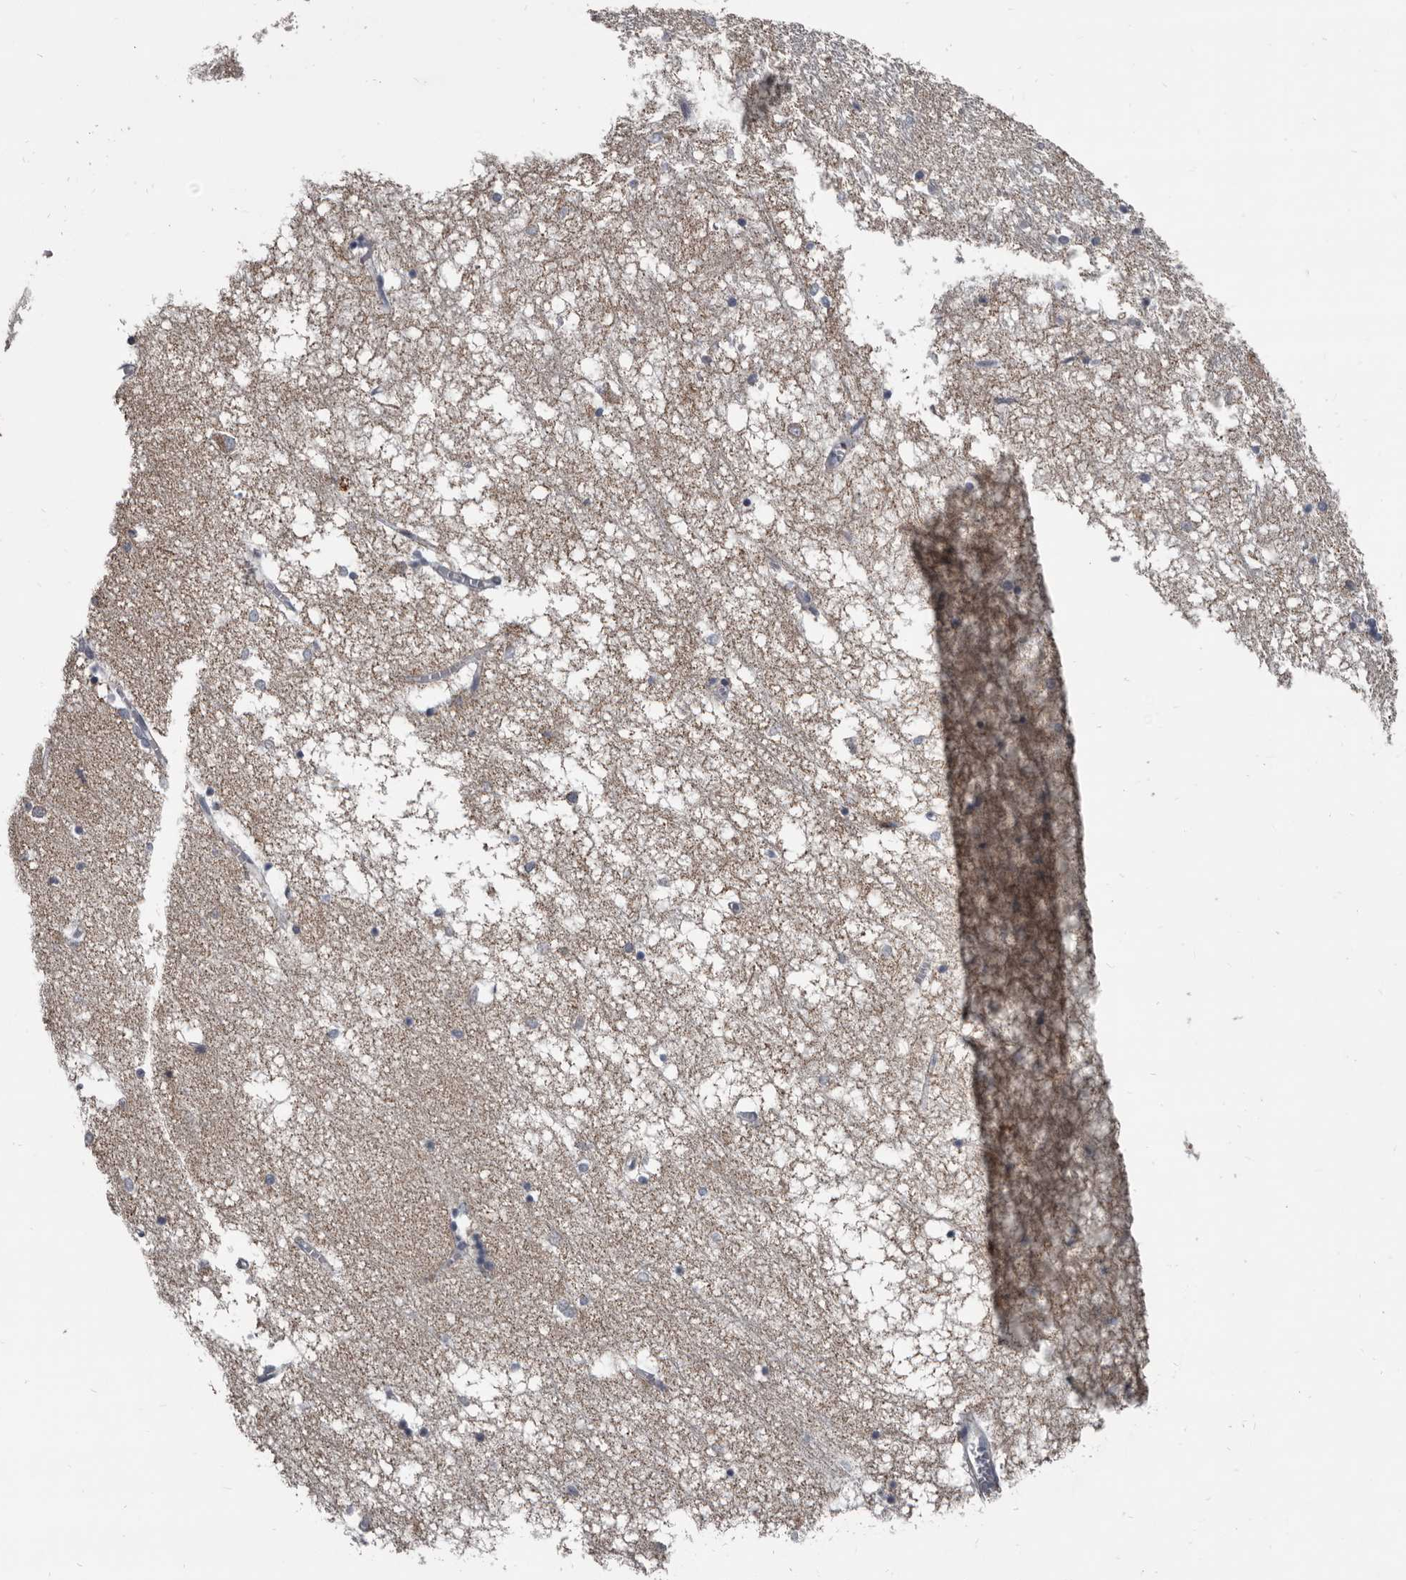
{"staining": {"intensity": "weak", "quantity": "<25%", "location": "cytoplasmic/membranous"}, "tissue": "hippocampus", "cell_type": "Glial cells", "image_type": "normal", "snomed": [{"axis": "morphology", "description": "Normal tissue, NOS"}, {"axis": "topography", "description": "Hippocampus"}], "caption": "Glial cells are negative for protein expression in normal human hippocampus. (DAB (3,3'-diaminobenzidine) immunohistochemistry, high magnification).", "gene": "GREB1", "patient": {"sex": "male", "age": 70}}